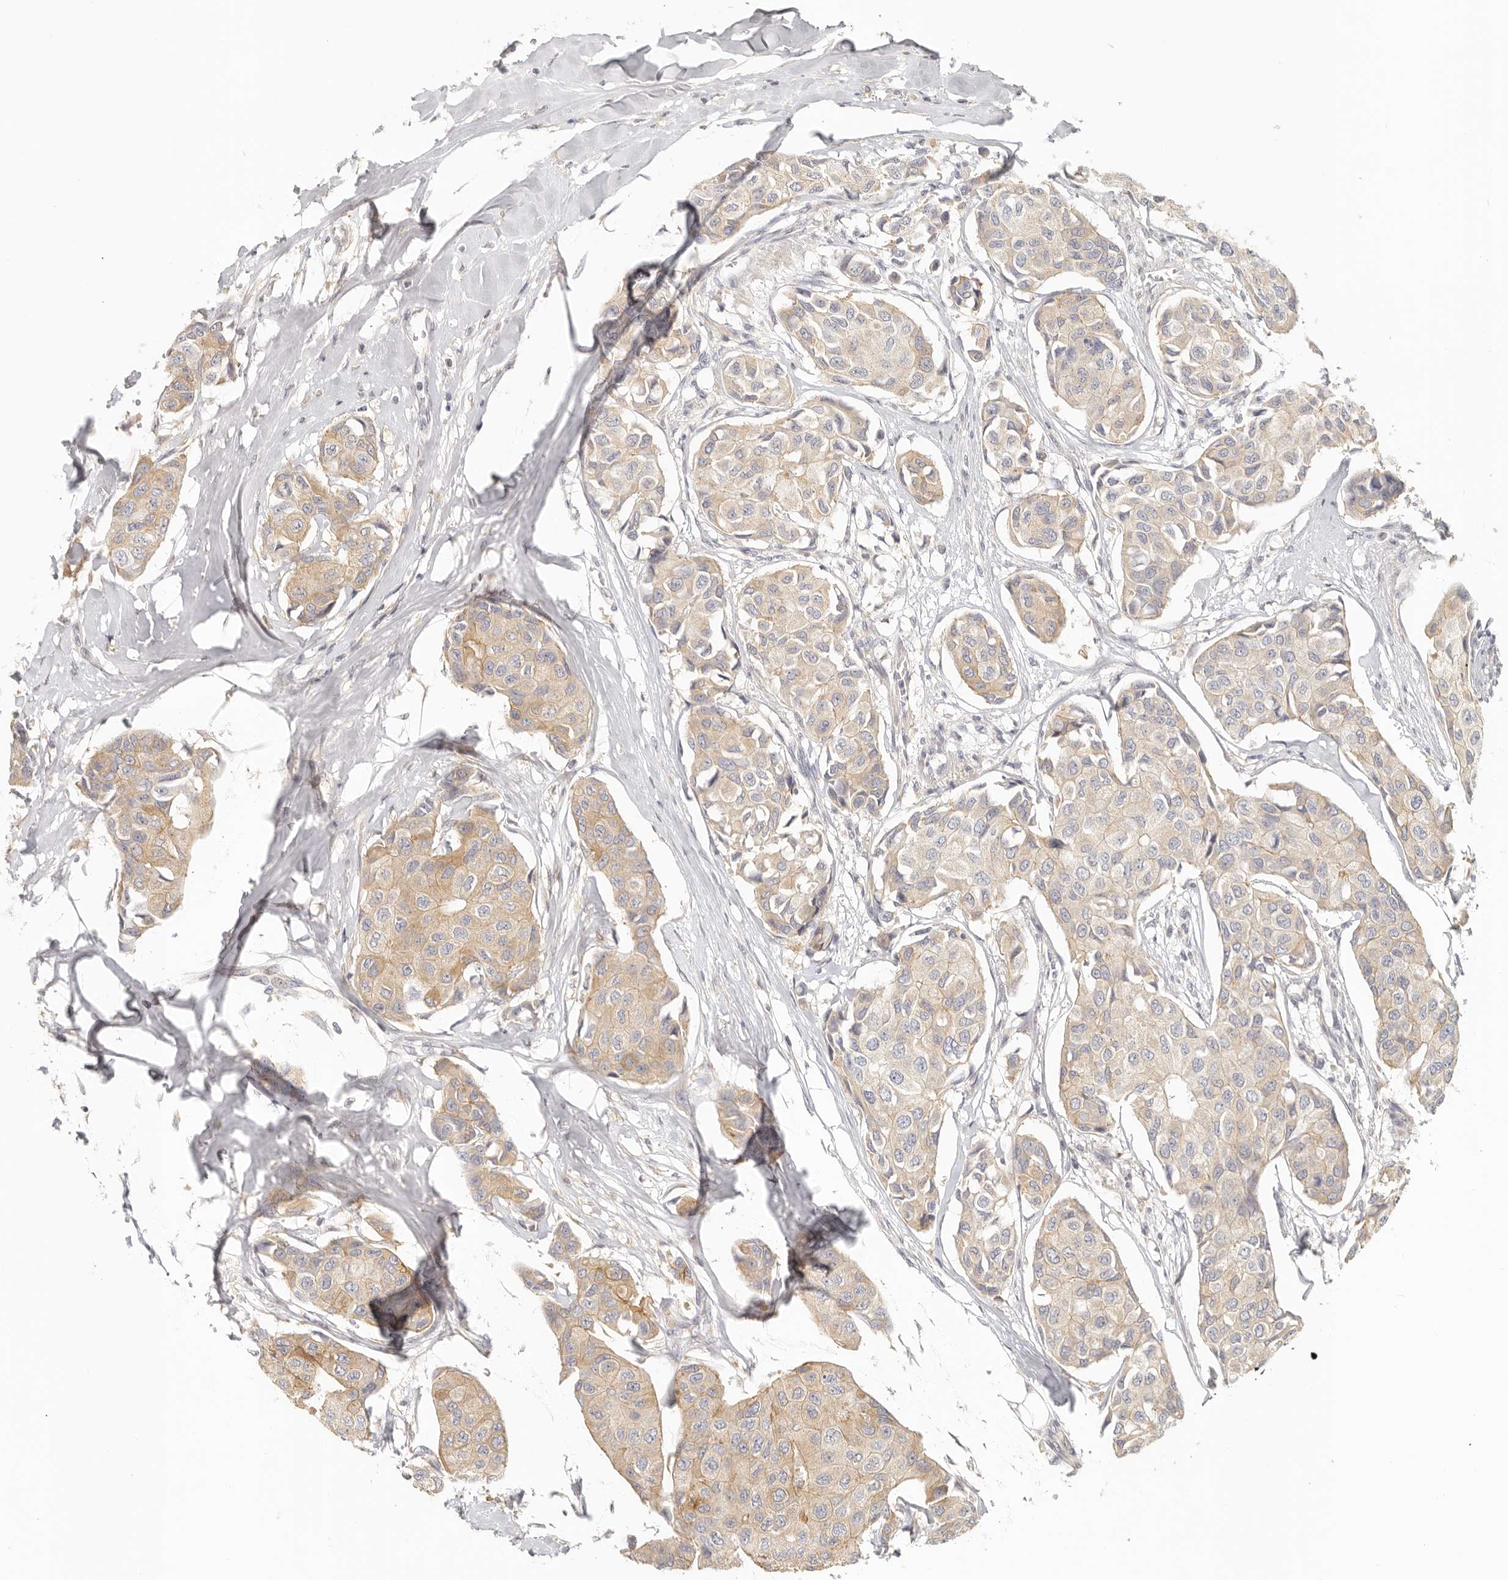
{"staining": {"intensity": "weak", "quantity": "25%-75%", "location": "cytoplasmic/membranous"}, "tissue": "breast cancer", "cell_type": "Tumor cells", "image_type": "cancer", "snomed": [{"axis": "morphology", "description": "Duct carcinoma"}, {"axis": "topography", "description": "Breast"}], "caption": "A high-resolution photomicrograph shows immunohistochemistry (IHC) staining of breast cancer, which exhibits weak cytoplasmic/membranous positivity in about 25%-75% of tumor cells.", "gene": "ANXA9", "patient": {"sex": "female", "age": 80}}